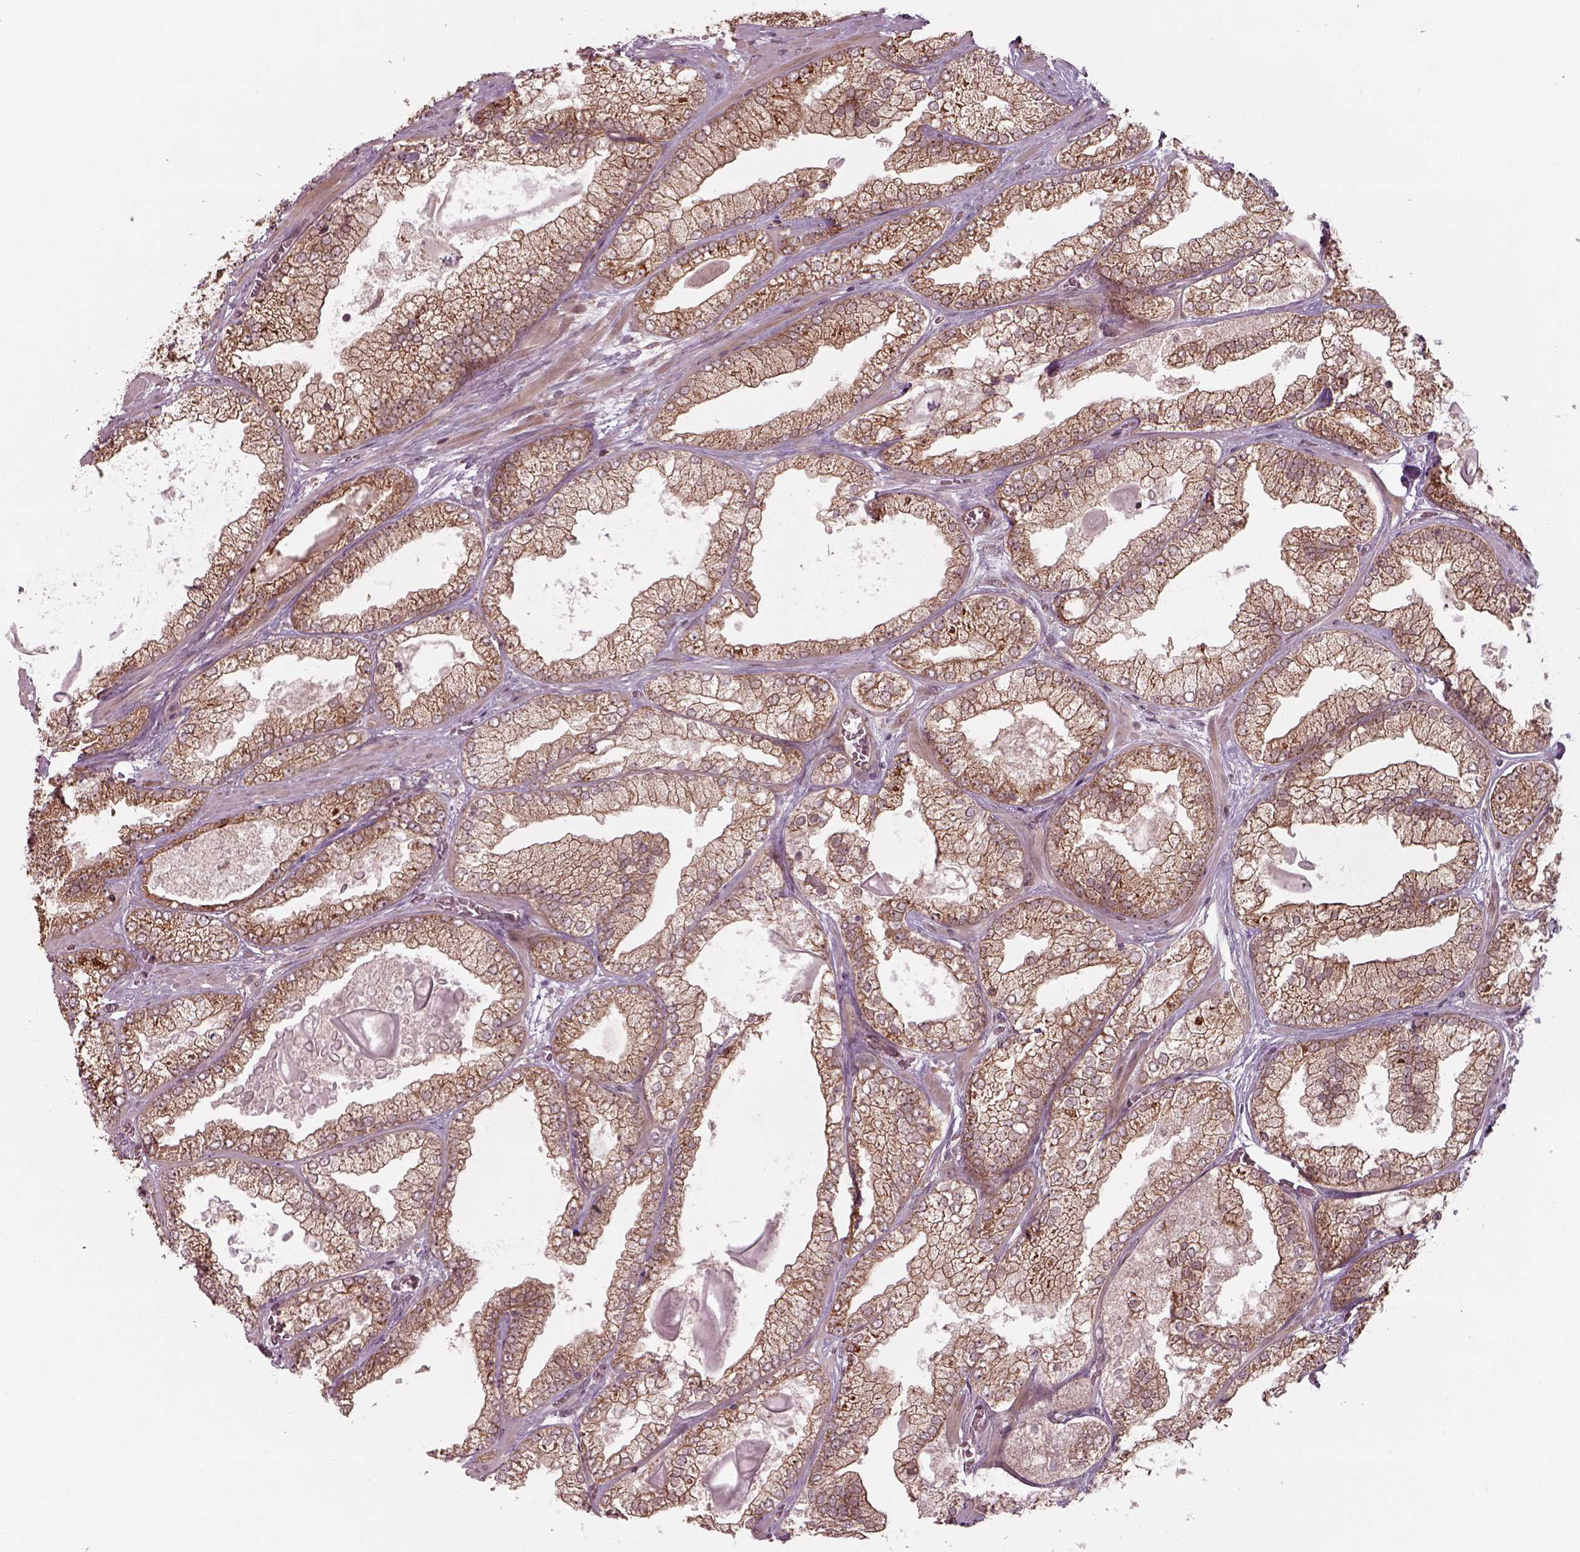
{"staining": {"intensity": "moderate", "quantity": ">75%", "location": "cytoplasmic/membranous"}, "tissue": "prostate cancer", "cell_type": "Tumor cells", "image_type": "cancer", "snomed": [{"axis": "morphology", "description": "Adenocarcinoma, Low grade"}, {"axis": "topography", "description": "Prostate"}], "caption": "Adenocarcinoma (low-grade) (prostate) stained for a protein (brown) reveals moderate cytoplasmic/membranous positive positivity in about >75% of tumor cells.", "gene": "CHMP3", "patient": {"sex": "male", "age": 57}}